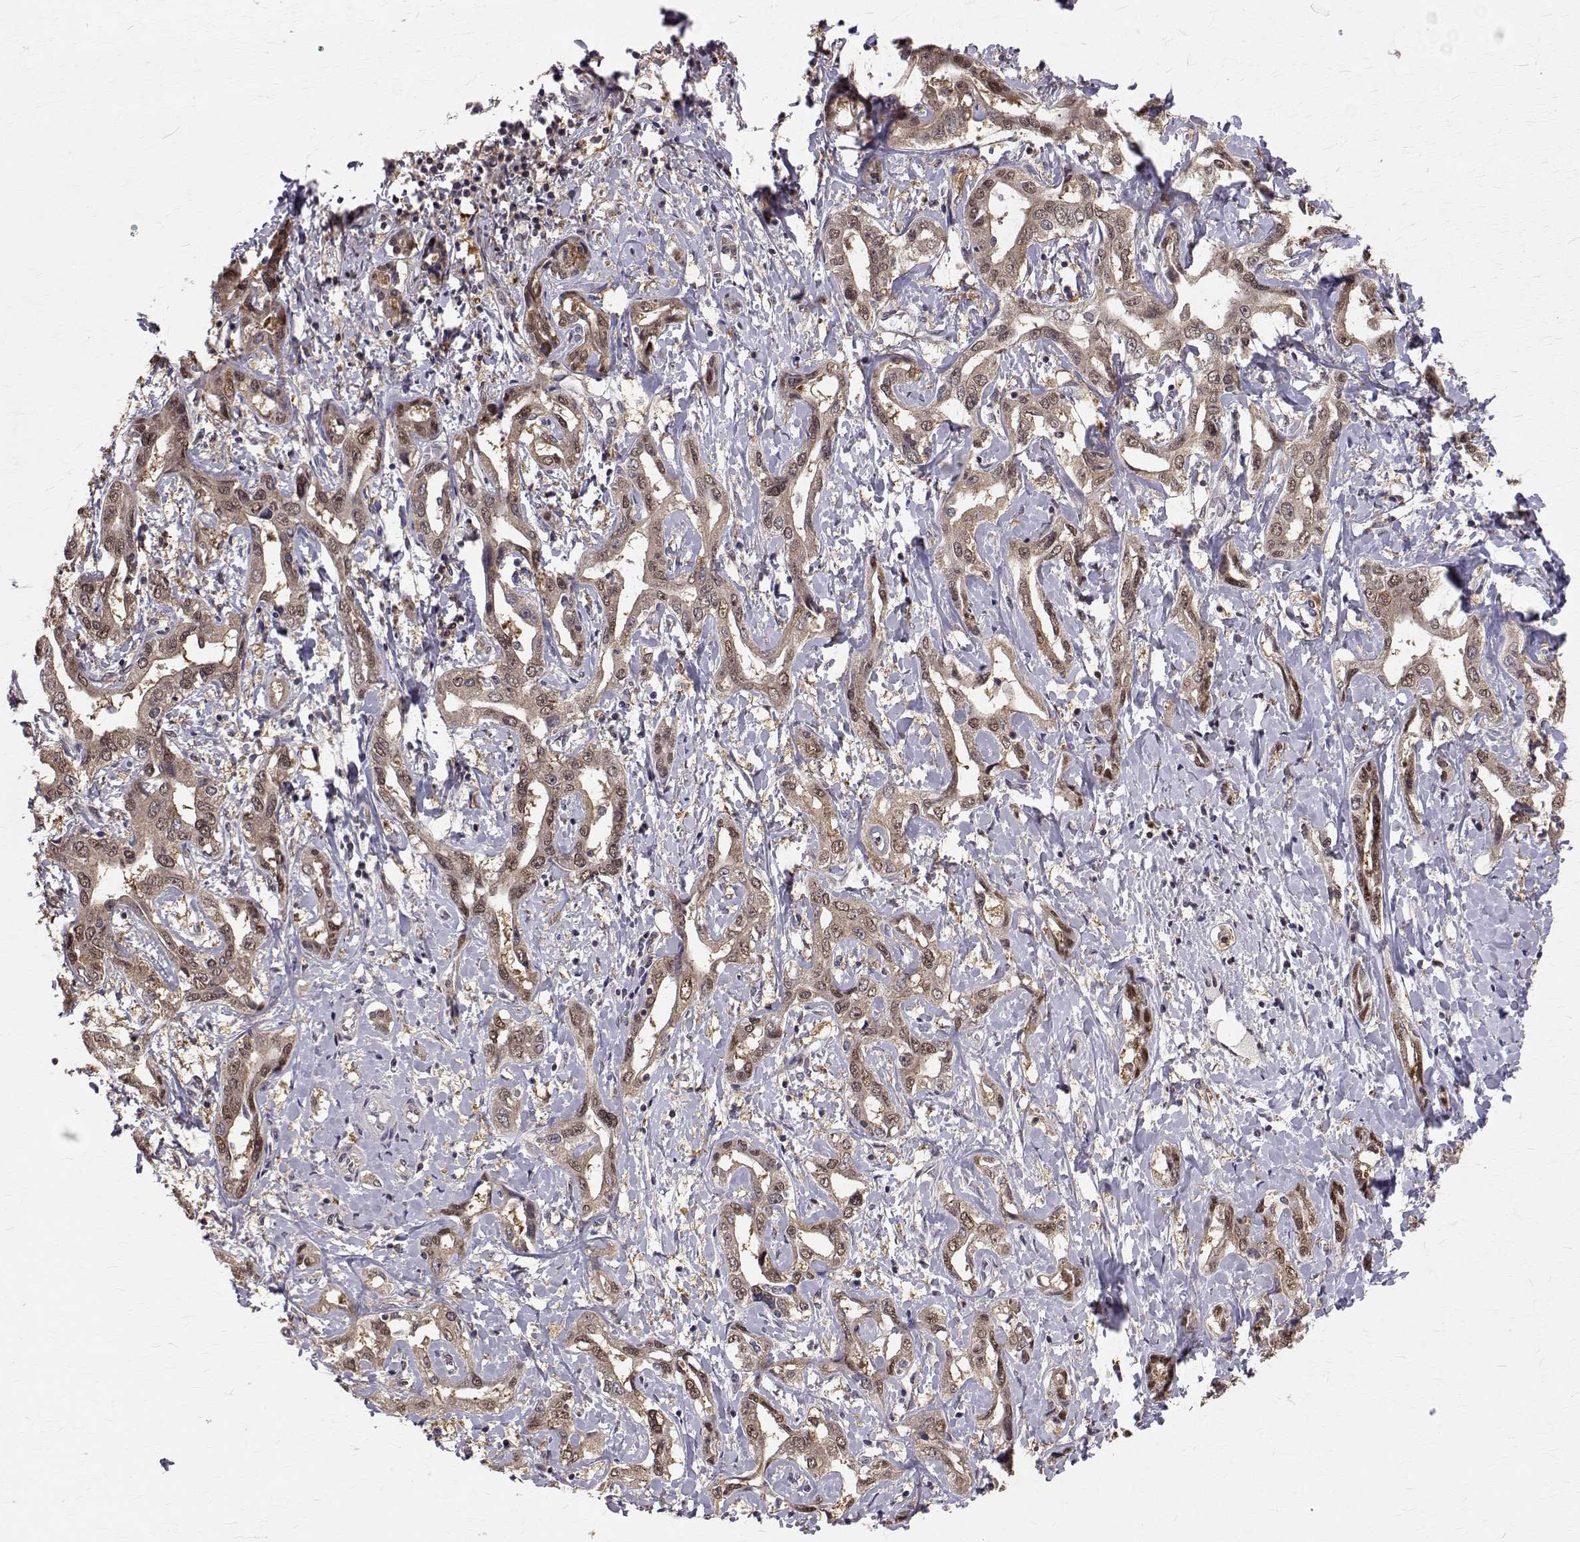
{"staining": {"intensity": "moderate", "quantity": ">75%", "location": "cytoplasmic/membranous,nuclear"}, "tissue": "liver cancer", "cell_type": "Tumor cells", "image_type": "cancer", "snomed": [{"axis": "morphology", "description": "Cholangiocarcinoma"}, {"axis": "topography", "description": "Liver"}], "caption": "This is a micrograph of immunohistochemistry (IHC) staining of liver cancer, which shows moderate expression in the cytoplasmic/membranous and nuclear of tumor cells.", "gene": "NIF3L1", "patient": {"sex": "male", "age": 59}}